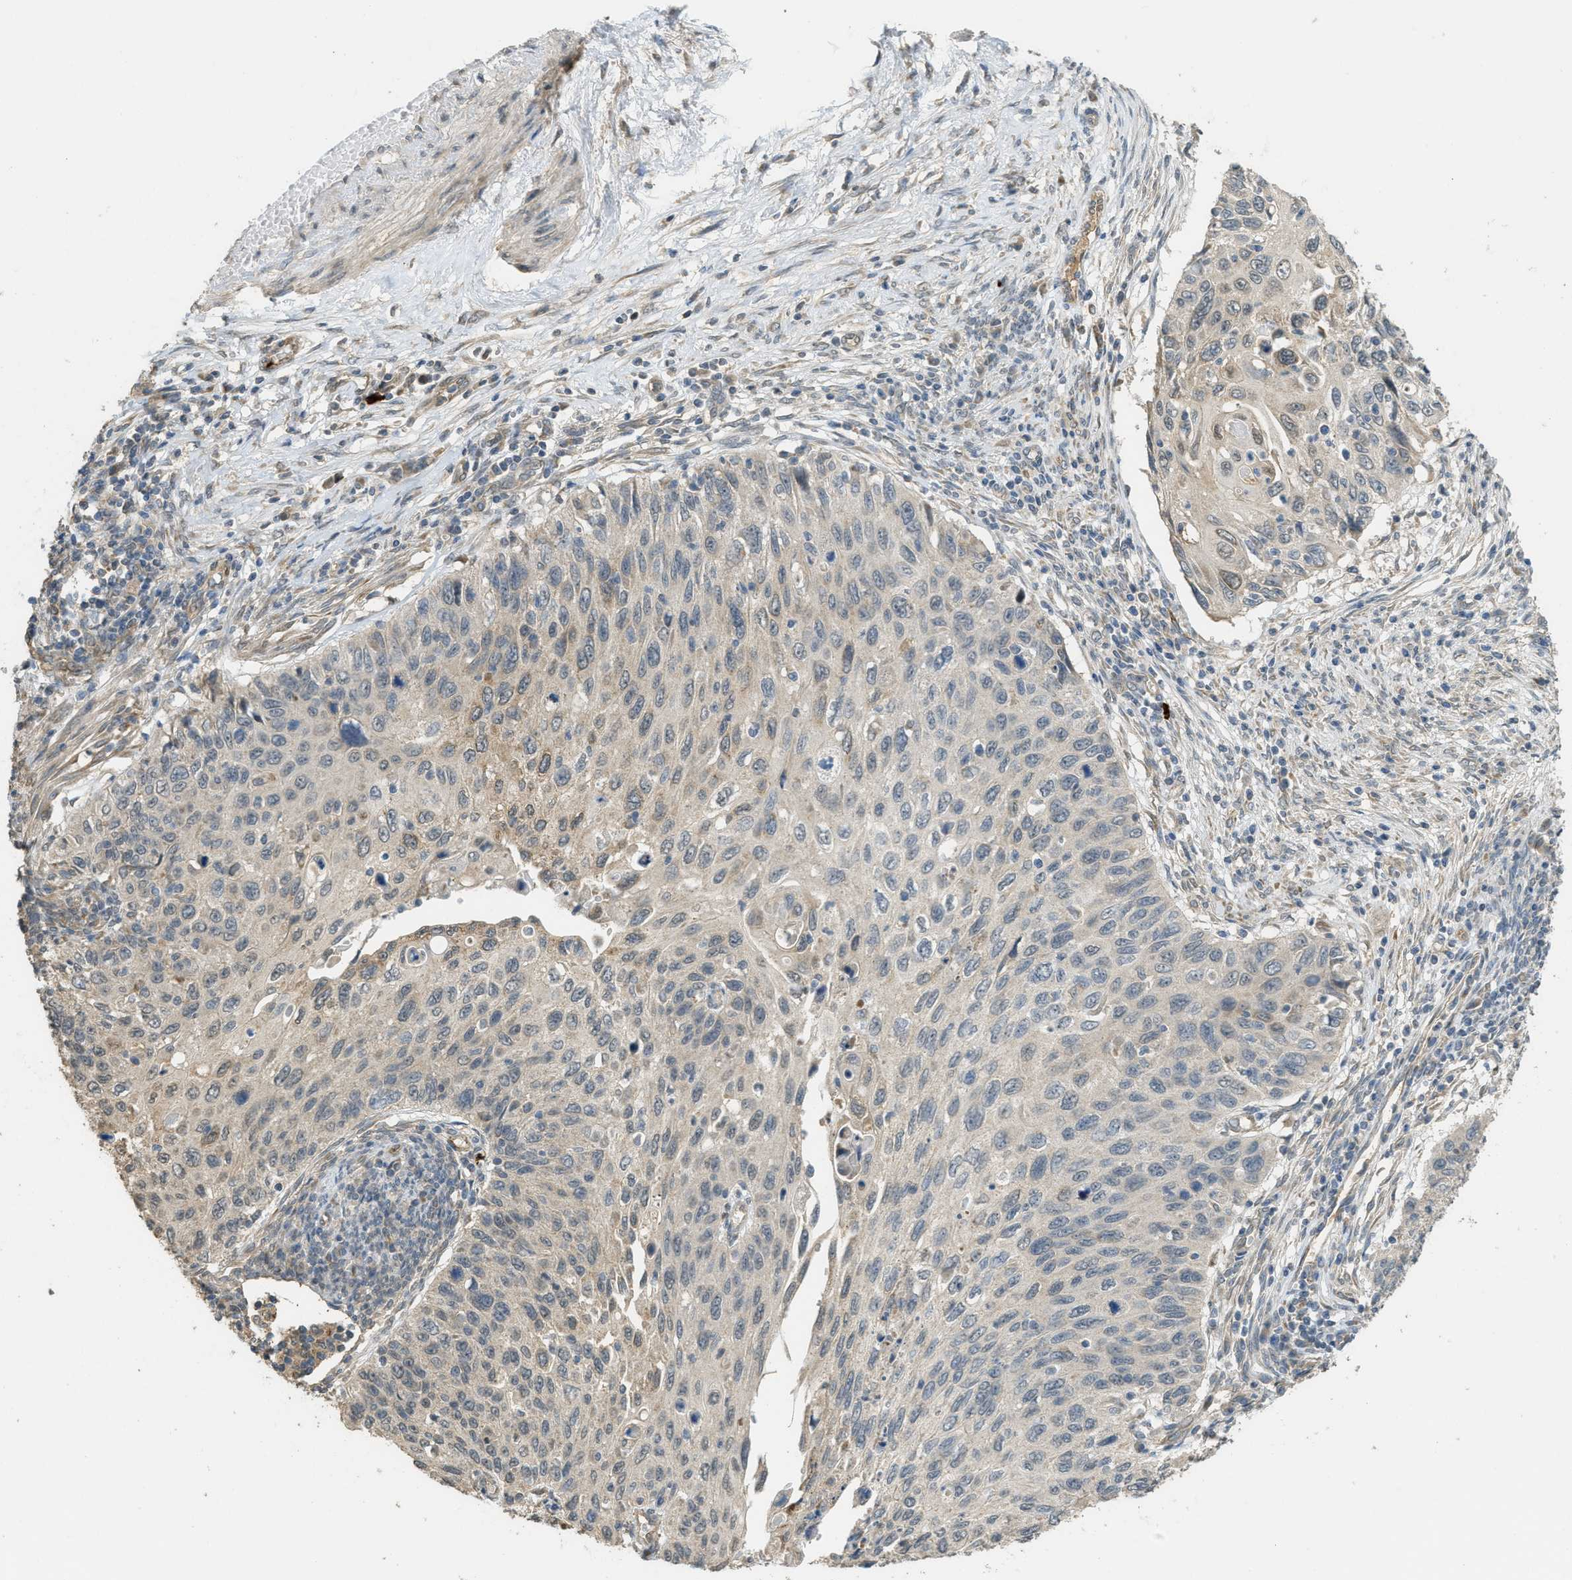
{"staining": {"intensity": "weak", "quantity": "<25%", "location": "cytoplasmic/membranous"}, "tissue": "cervical cancer", "cell_type": "Tumor cells", "image_type": "cancer", "snomed": [{"axis": "morphology", "description": "Squamous cell carcinoma, NOS"}, {"axis": "topography", "description": "Cervix"}], "caption": "IHC histopathology image of neoplastic tissue: cervical squamous cell carcinoma stained with DAB (3,3'-diaminobenzidine) exhibits no significant protein expression in tumor cells.", "gene": "IGF2BP2", "patient": {"sex": "female", "age": 70}}